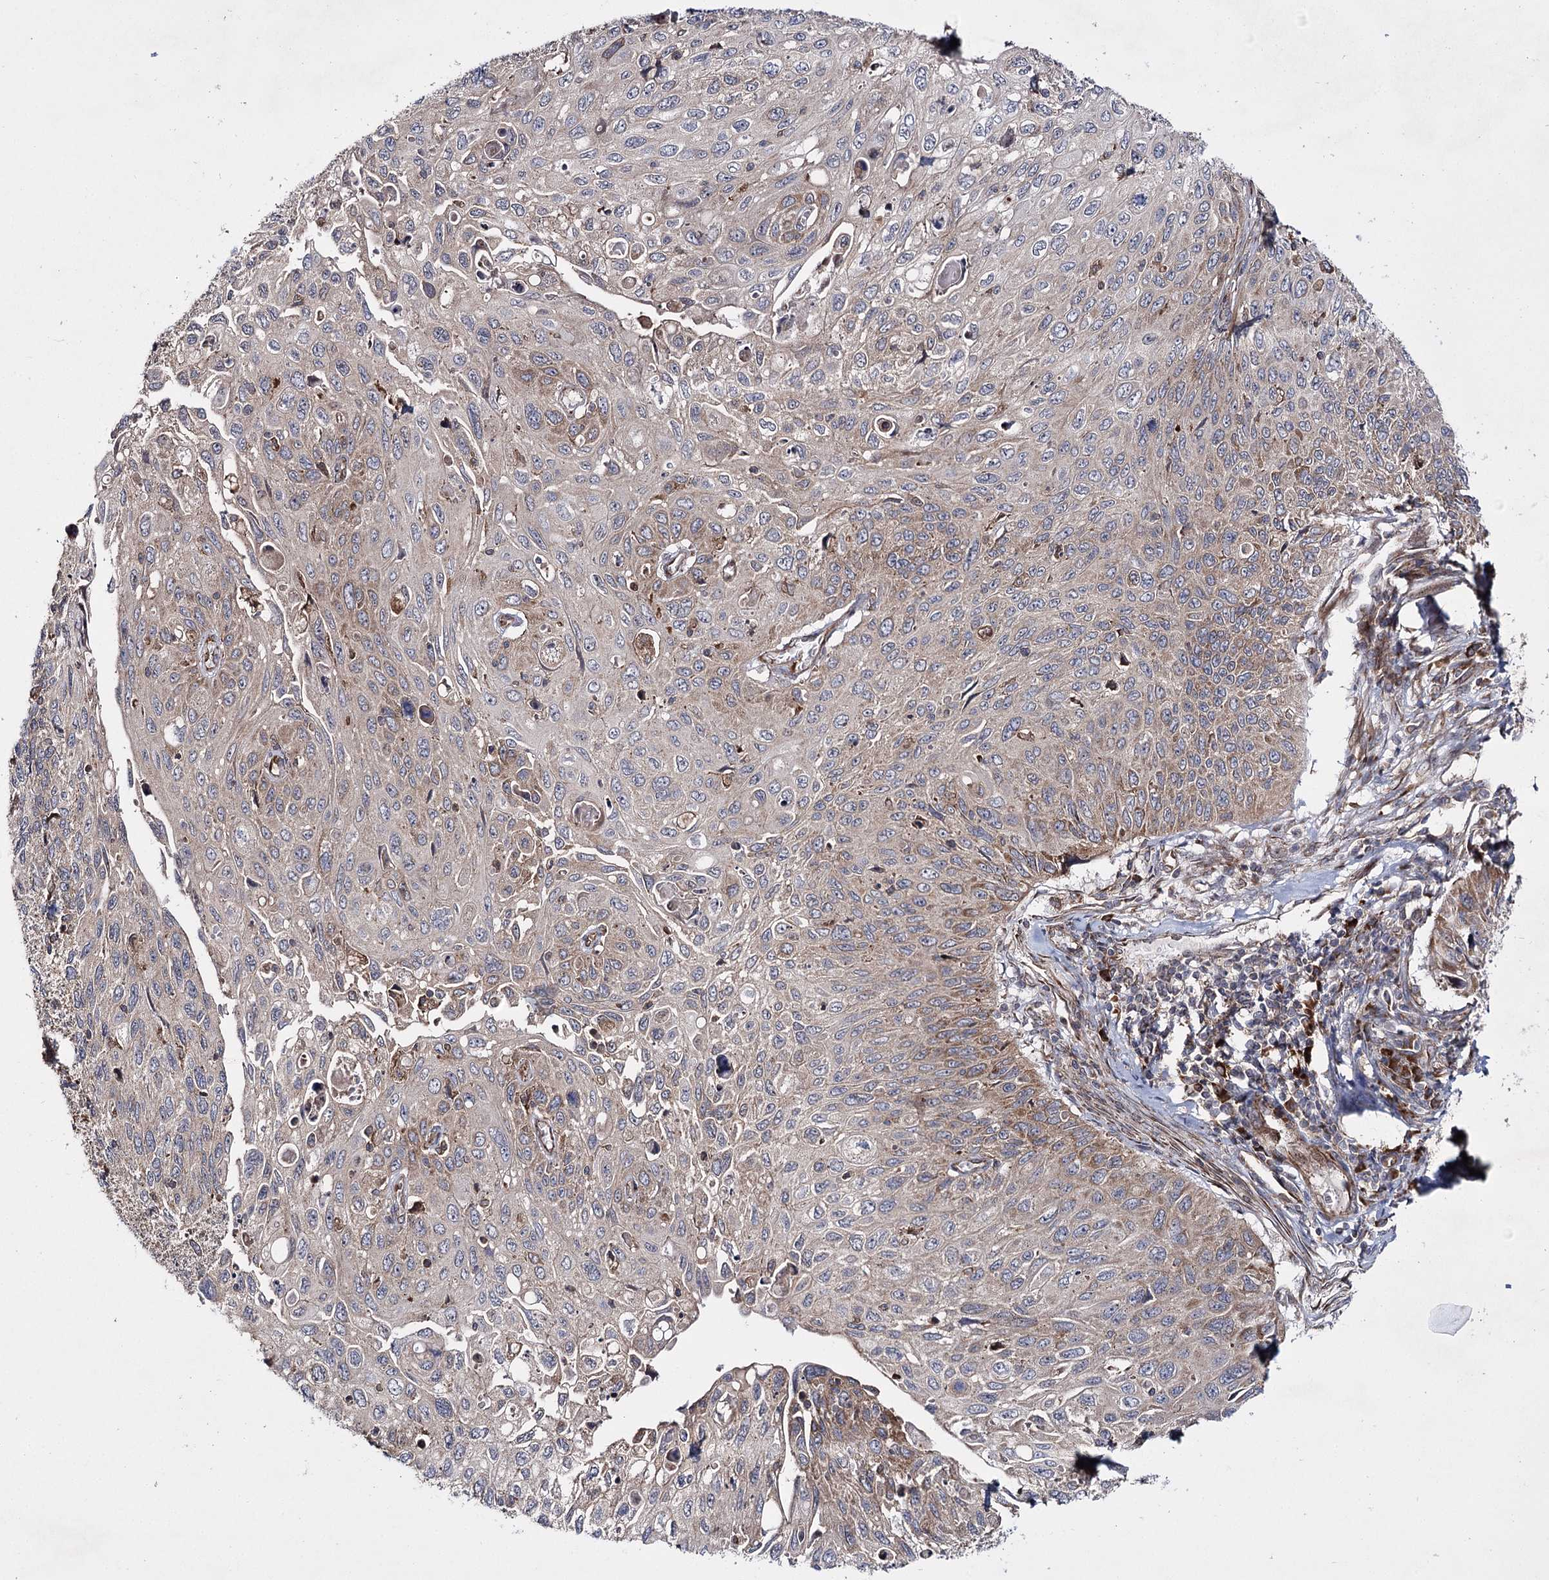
{"staining": {"intensity": "weak", "quantity": ">75%", "location": "cytoplasmic/membranous"}, "tissue": "cervical cancer", "cell_type": "Tumor cells", "image_type": "cancer", "snomed": [{"axis": "morphology", "description": "Squamous cell carcinoma, NOS"}, {"axis": "topography", "description": "Cervix"}], "caption": "Cervical cancer (squamous cell carcinoma) was stained to show a protein in brown. There is low levels of weak cytoplasmic/membranous staining in approximately >75% of tumor cells. Nuclei are stained in blue.", "gene": "HECTD2", "patient": {"sex": "female", "age": 70}}